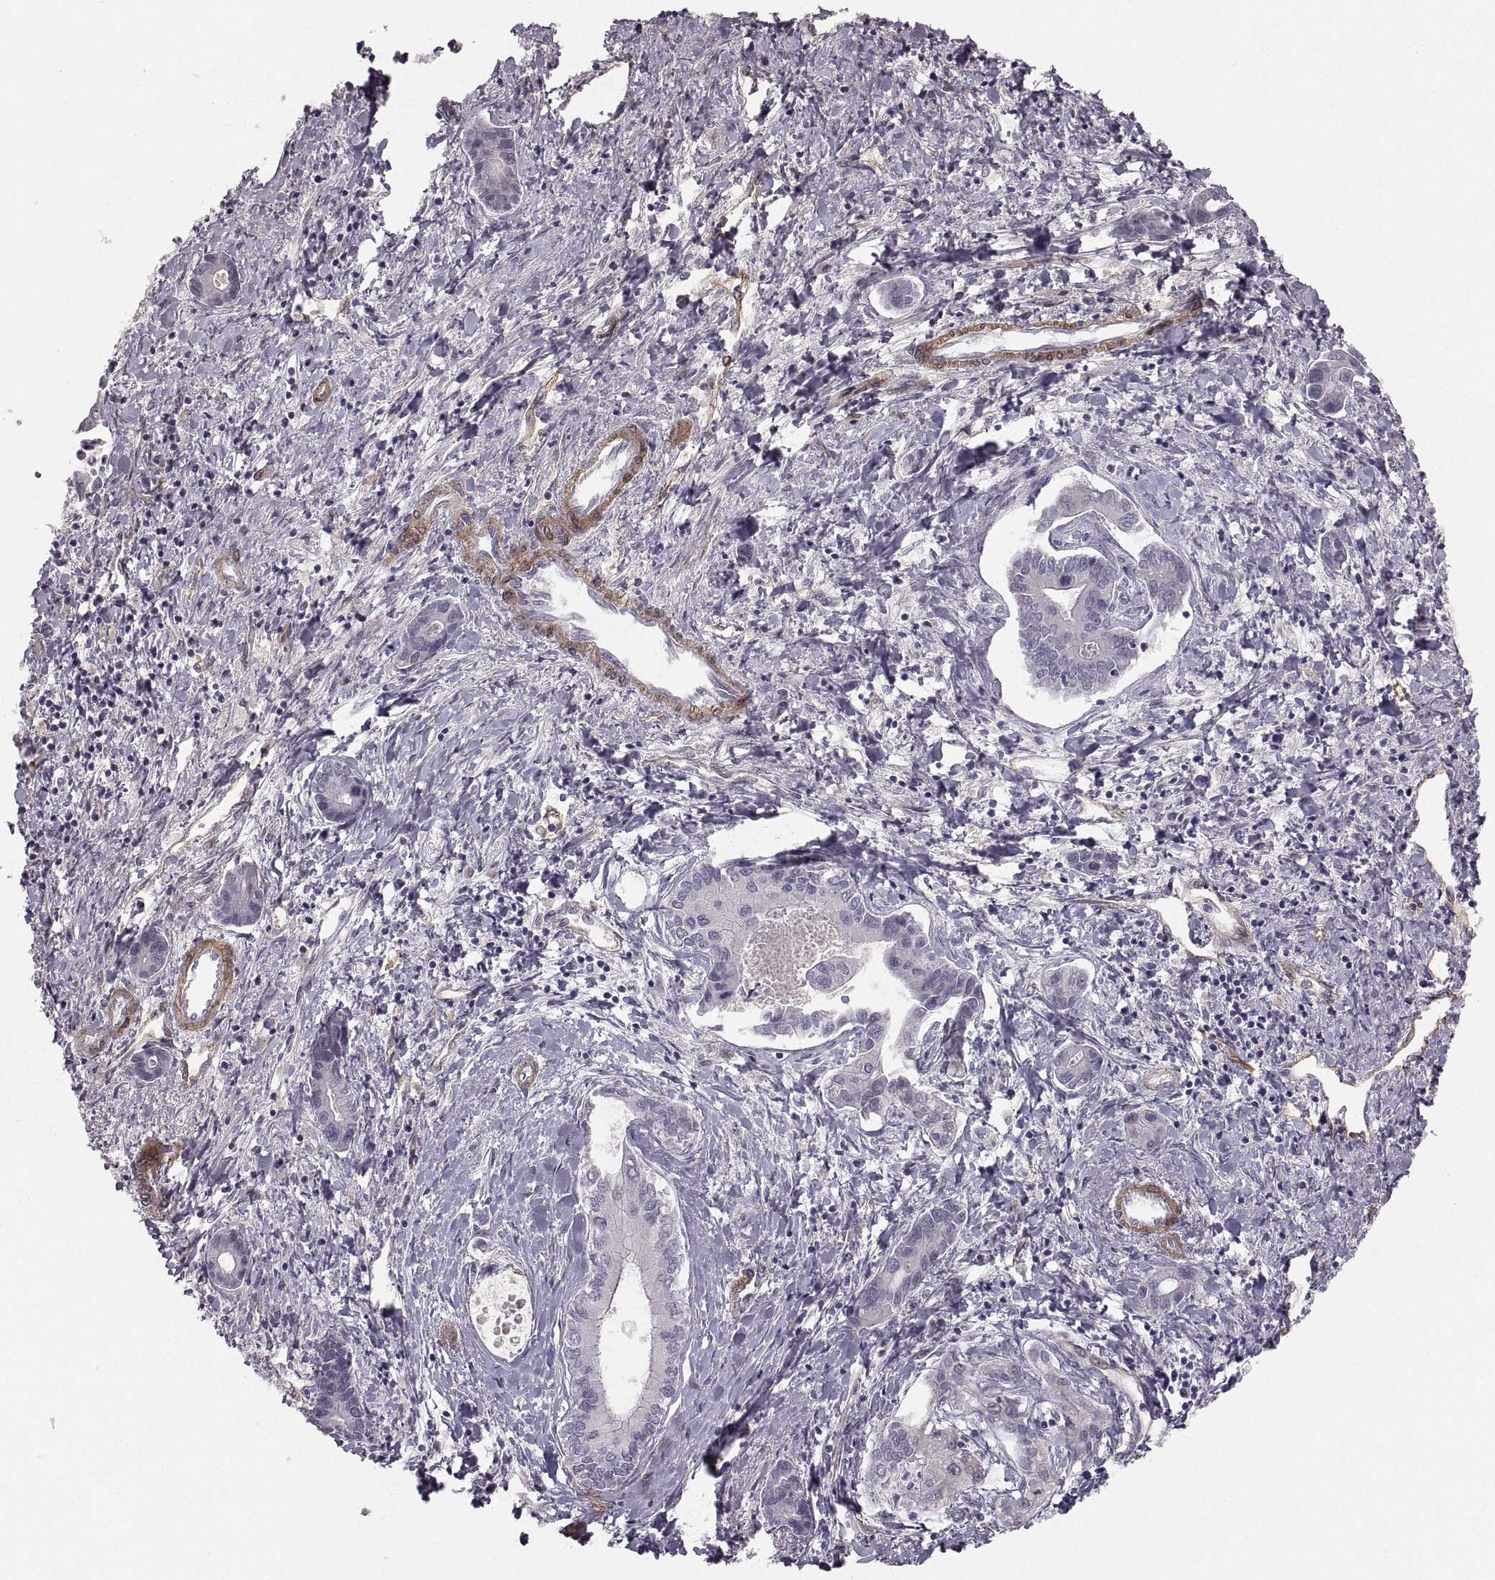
{"staining": {"intensity": "negative", "quantity": "none", "location": "none"}, "tissue": "liver cancer", "cell_type": "Tumor cells", "image_type": "cancer", "snomed": [{"axis": "morphology", "description": "Cholangiocarcinoma"}, {"axis": "topography", "description": "Liver"}], "caption": "The image shows no staining of tumor cells in cholangiocarcinoma (liver).", "gene": "PGM5", "patient": {"sex": "male", "age": 66}}